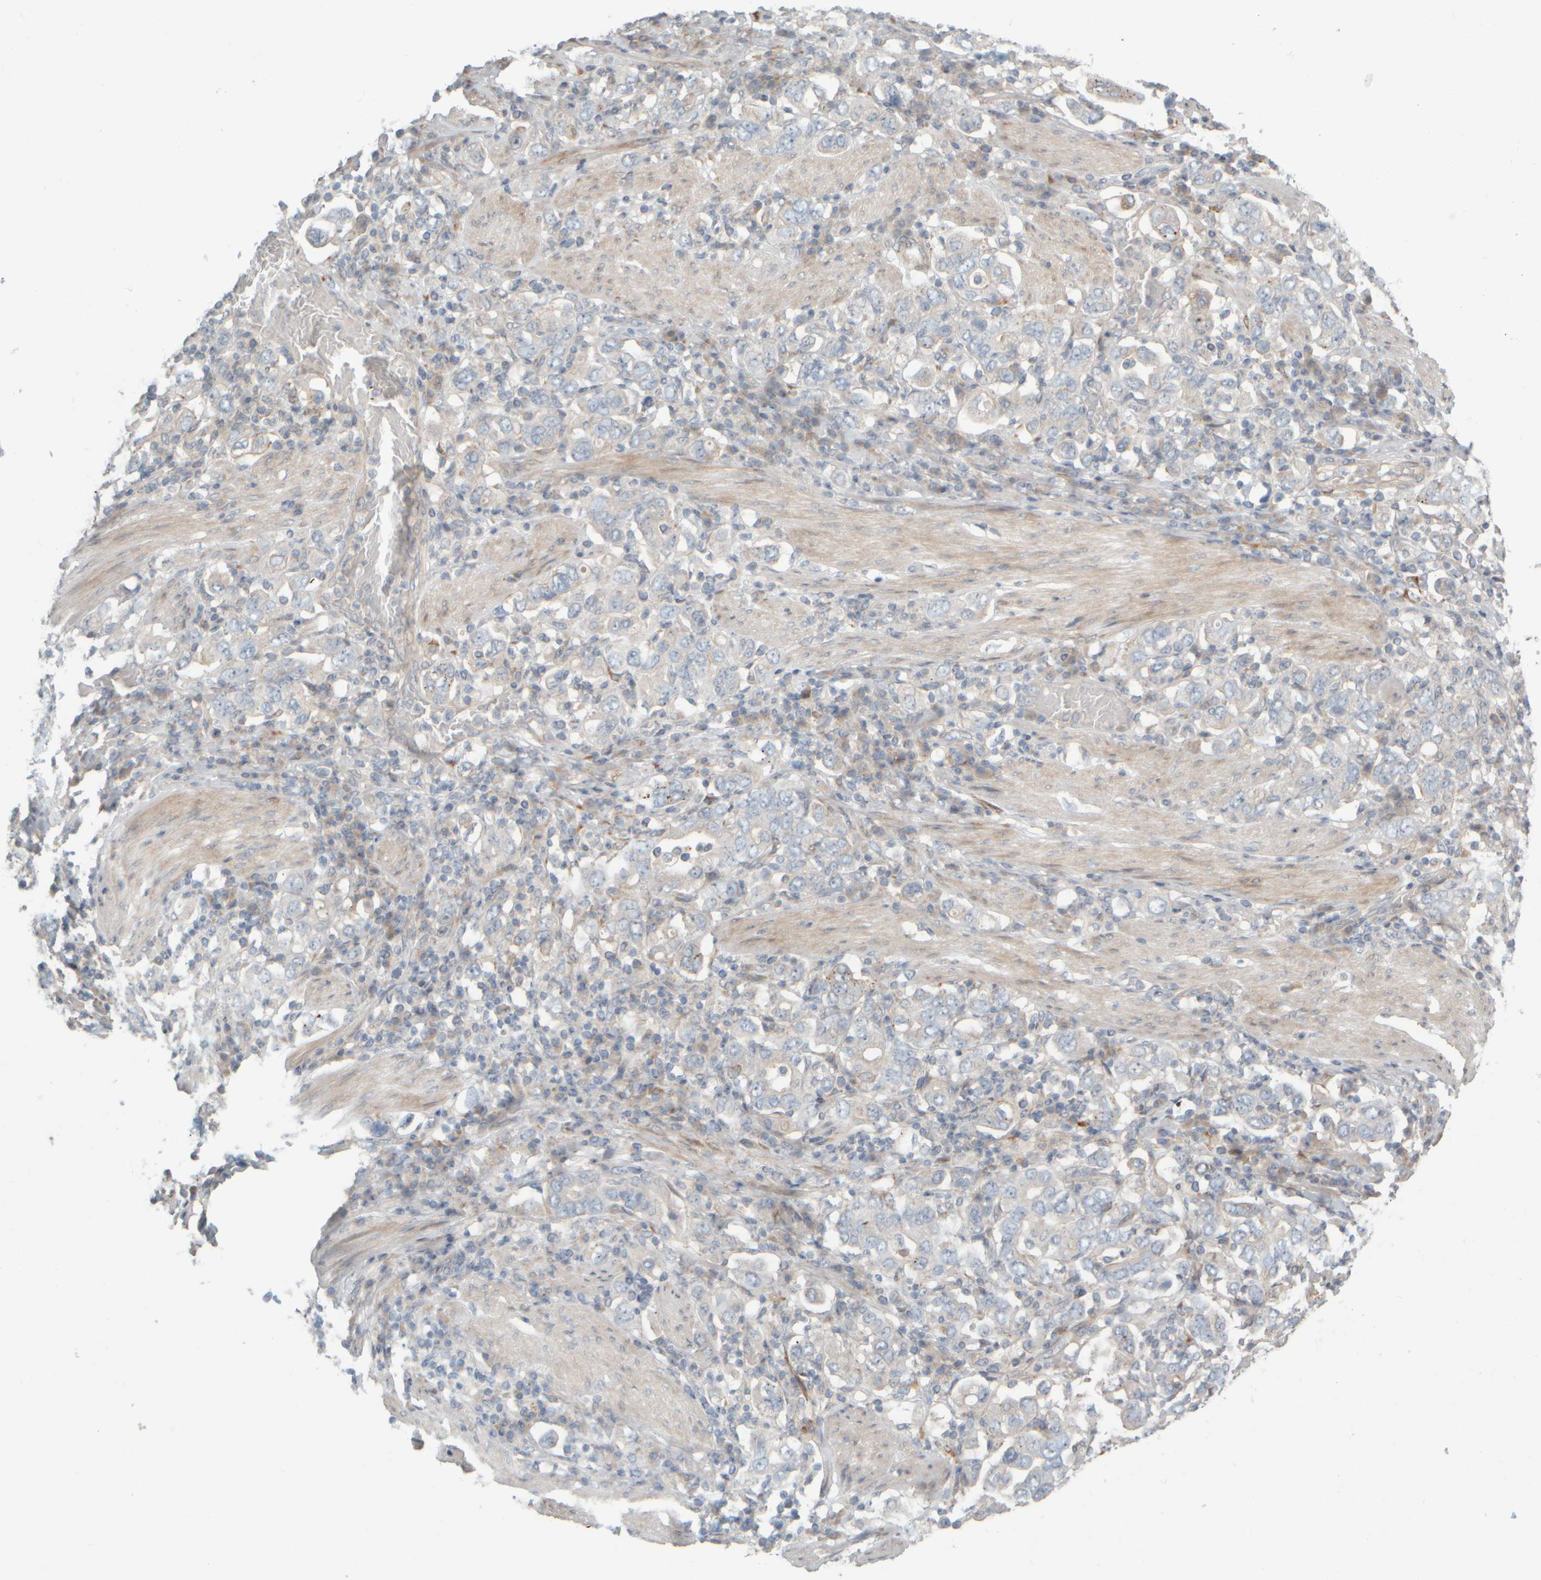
{"staining": {"intensity": "negative", "quantity": "none", "location": "none"}, "tissue": "stomach cancer", "cell_type": "Tumor cells", "image_type": "cancer", "snomed": [{"axis": "morphology", "description": "Adenocarcinoma, NOS"}, {"axis": "topography", "description": "Stomach, upper"}], "caption": "Immunohistochemistry (IHC) of stomach cancer reveals no expression in tumor cells. (Stains: DAB (3,3'-diaminobenzidine) immunohistochemistry with hematoxylin counter stain, Microscopy: brightfield microscopy at high magnification).", "gene": "HGS", "patient": {"sex": "male", "age": 62}}